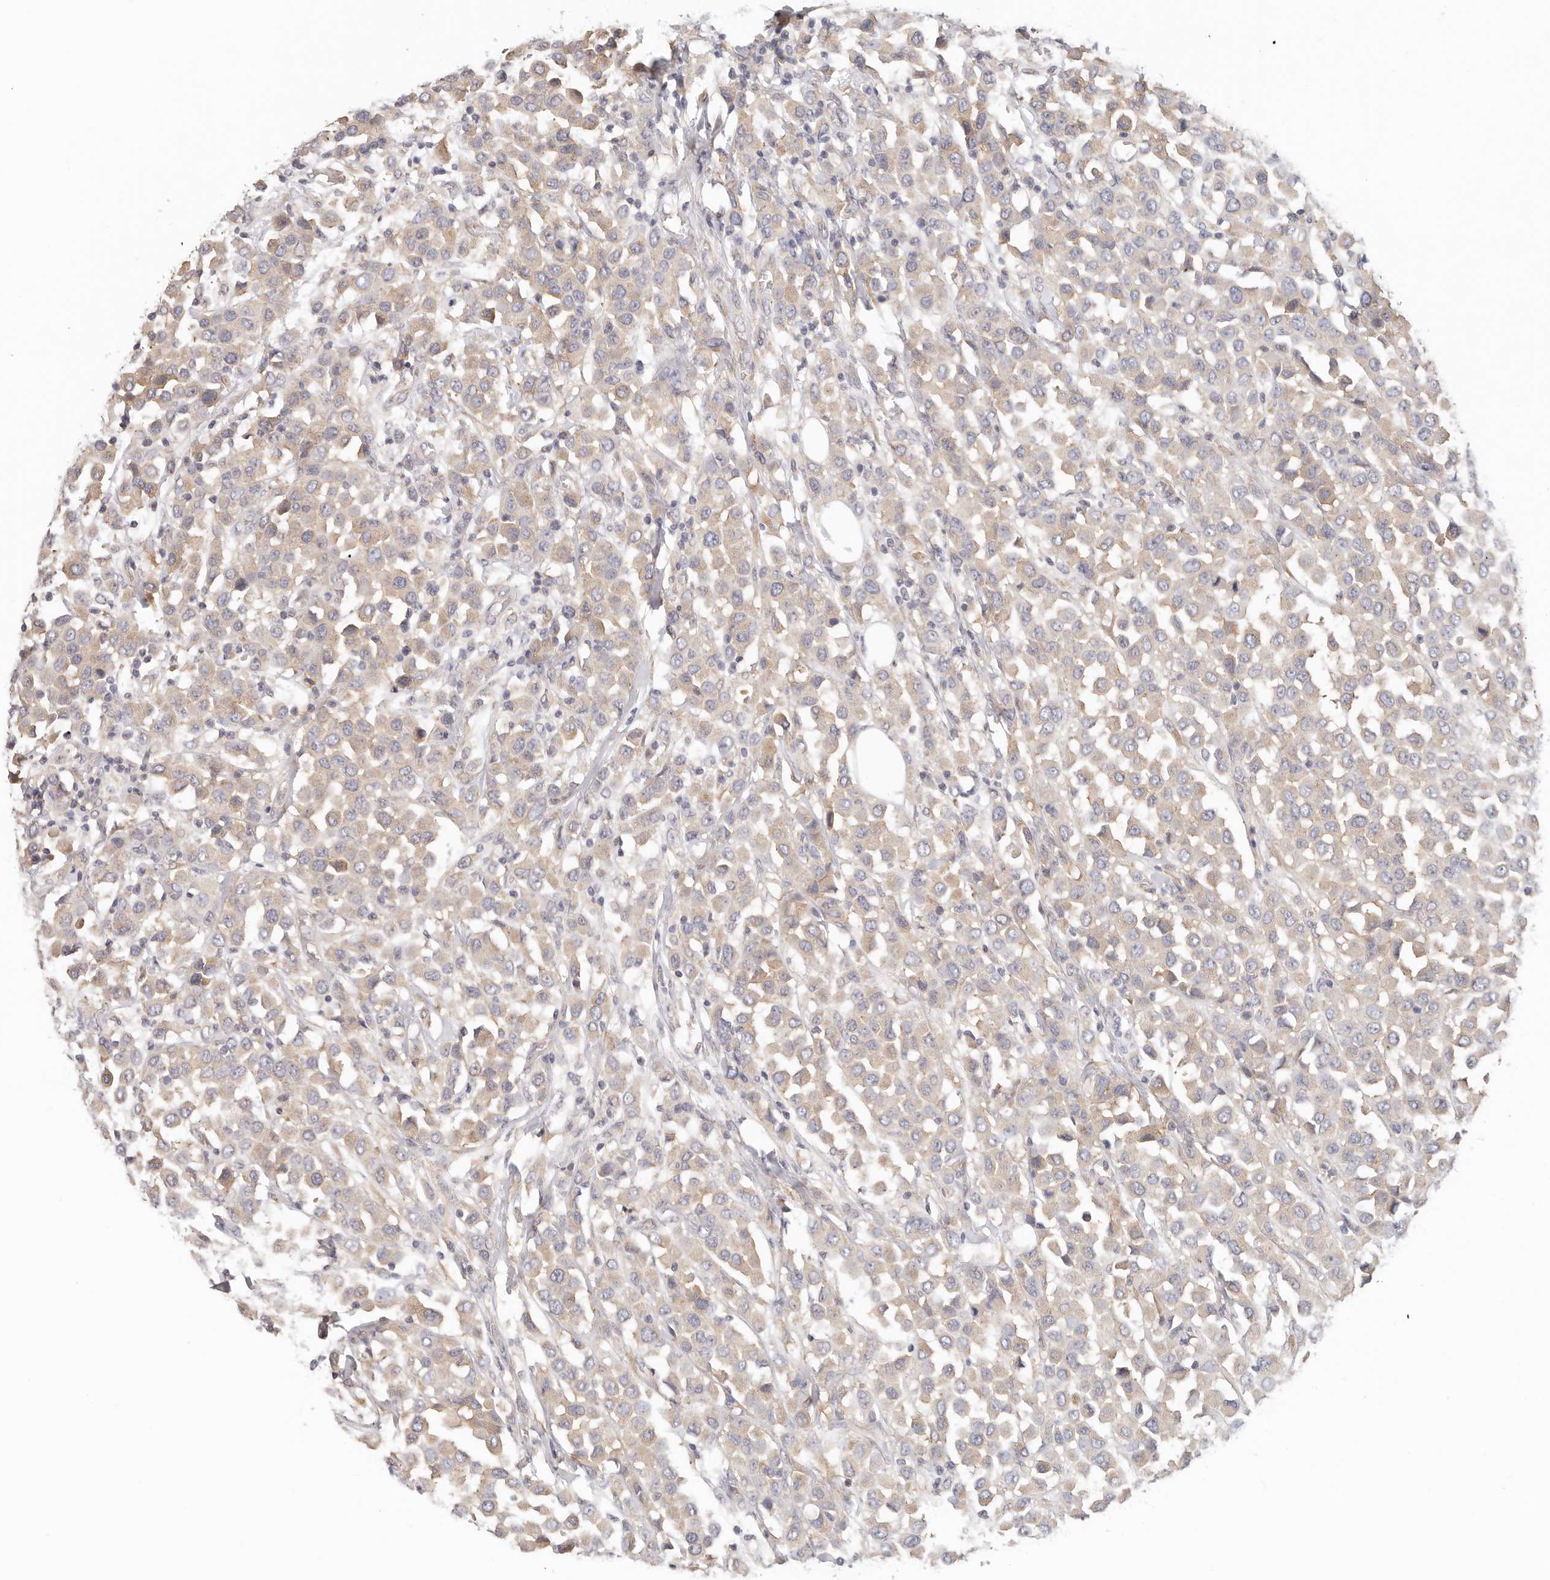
{"staining": {"intensity": "weak", "quantity": ">75%", "location": "cytoplasmic/membranous"}, "tissue": "breast cancer", "cell_type": "Tumor cells", "image_type": "cancer", "snomed": [{"axis": "morphology", "description": "Duct carcinoma"}, {"axis": "topography", "description": "Breast"}], "caption": "The micrograph reveals a brown stain indicating the presence of a protein in the cytoplasmic/membranous of tumor cells in intraductal carcinoma (breast).", "gene": "AFDN", "patient": {"sex": "female", "age": 61}}